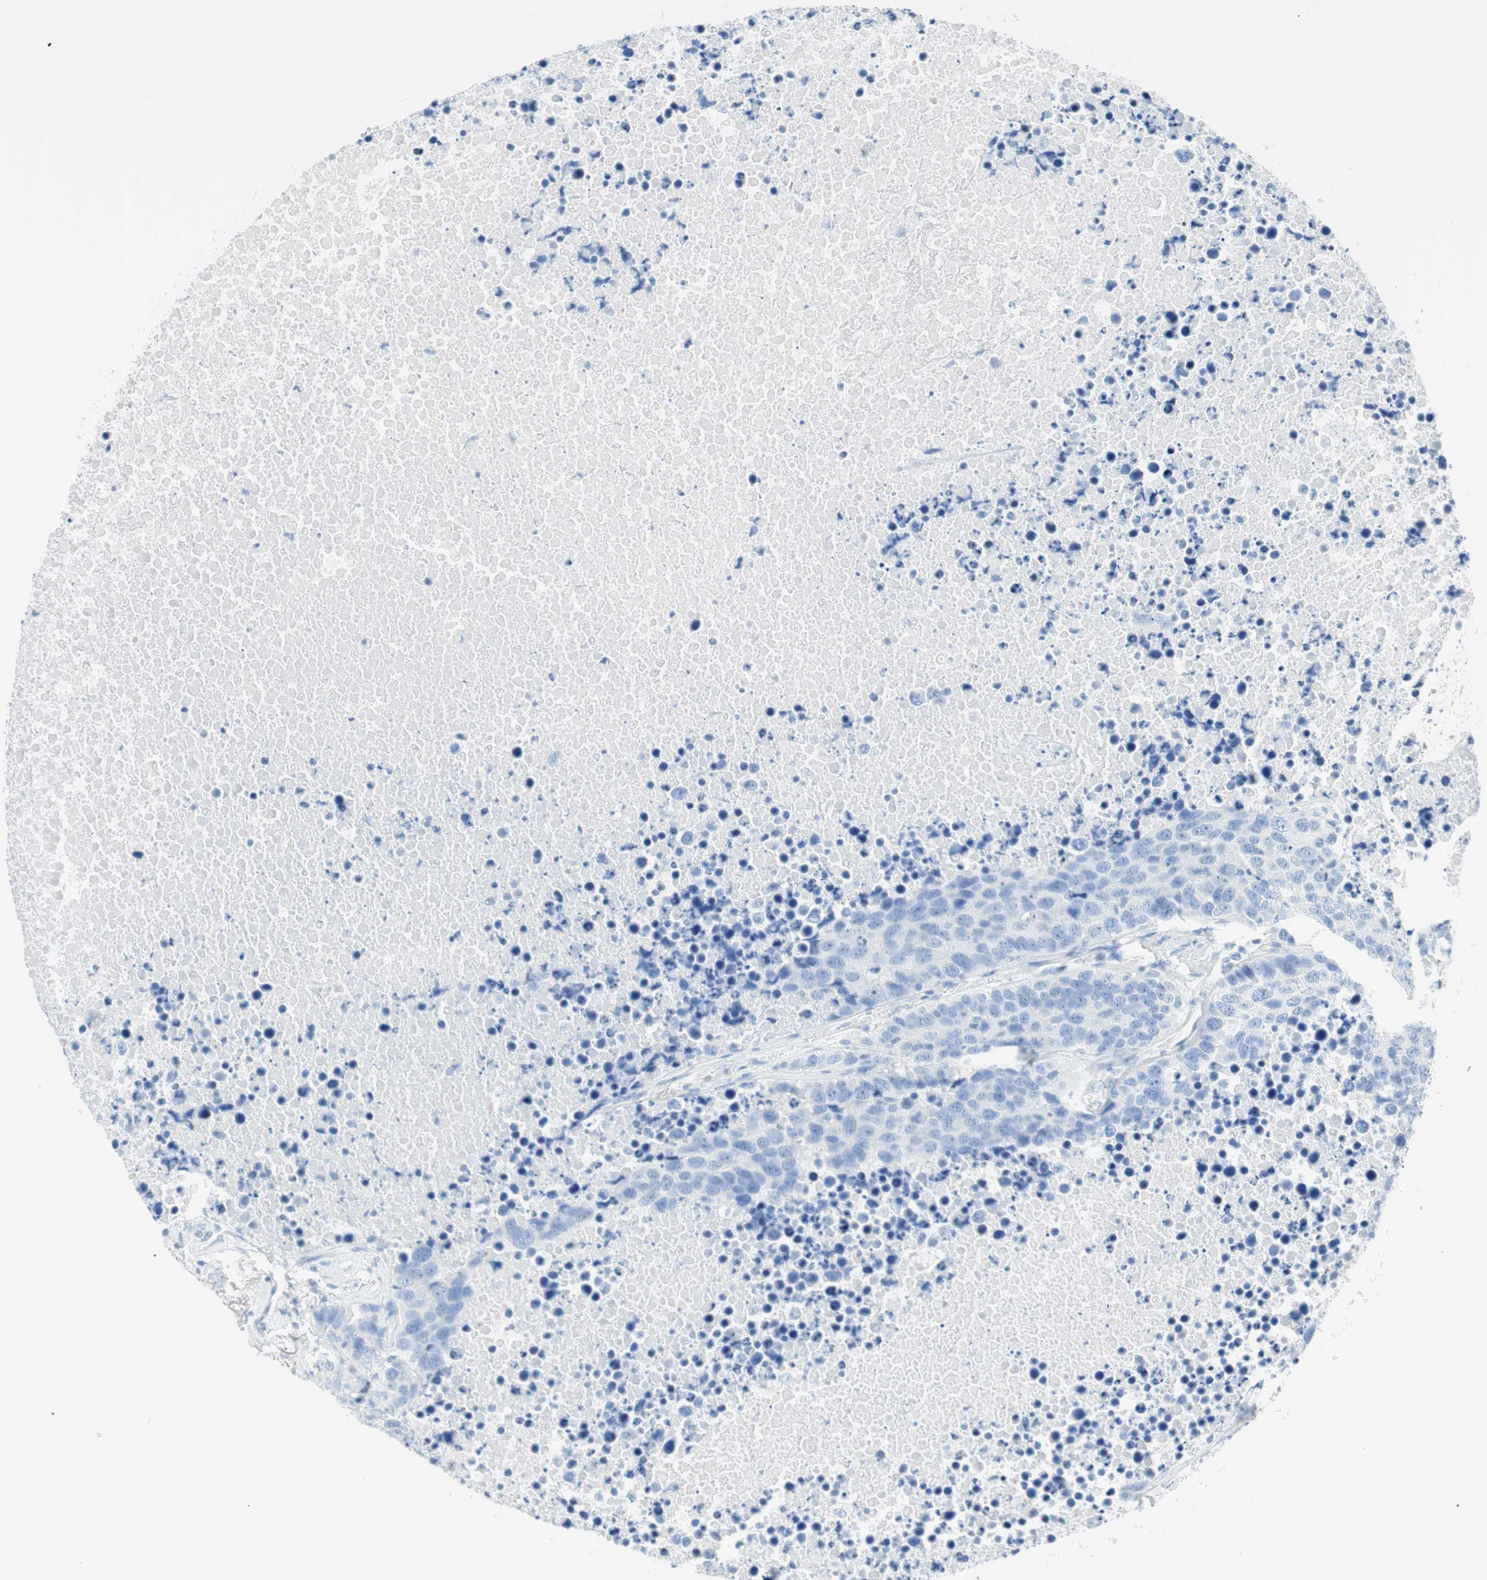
{"staining": {"intensity": "negative", "quantity": "none", "location": "none"}, "tissue": "carcinoid", "cell_type": "Tumor cells", "image_type": "cancer", "snomed": [{"axis": "morphology", "description": "Carcinoid, malignant, NOS"}, {"axis": "topography", "description": "Lung"}], "caption": "High magnification brightfield microscopy of carcinoid (malignant) stained with DAB (brown) and counterstained with hematoxylin (blue): tumor cells show no significant positivity. (DAB immunohistochemistry (IHC), high magnification).", "gene": "TNFRSF13C", "patient": {"sex": "male", "age": 60}}